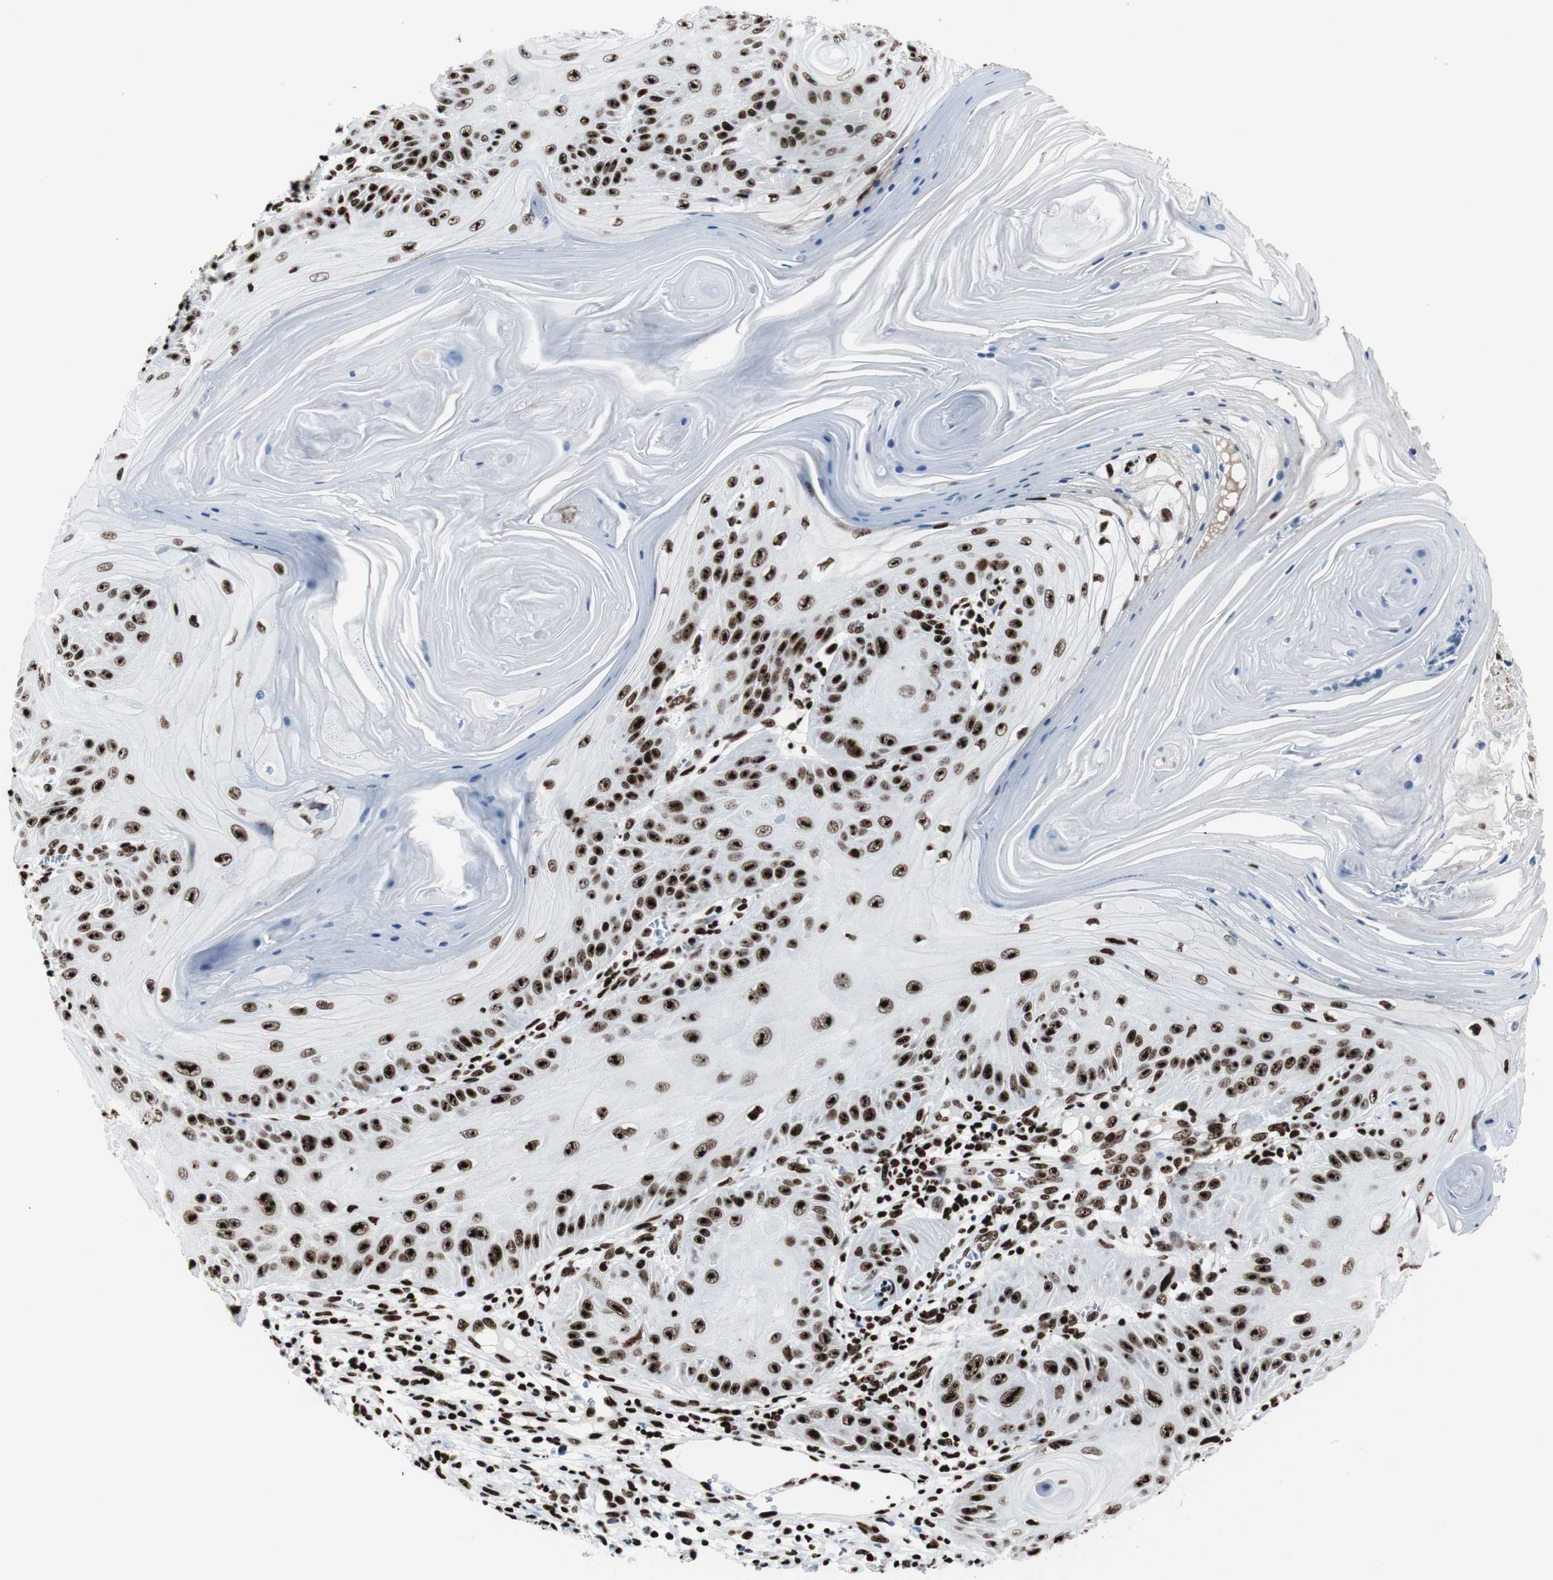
{"staining": {"intensity": "strong", "quantity": ">75%", "location": "nuclear"}, "tissue": "skin cancer", "cell_type": "Tumor cells", "image_type": "cancer", "snomed": [{"axis": "morphology", "description": "Squamous cell carcinoma, NOS"}, {"axis": "topography", "description": "Skin"}], "caption": "This micrograph exhibits skin squamous cell carcinoma stained with IHC to label a protein in brown. The nuclear of tumor cells show strong positivity for the protein. Nuclei are counter-stained blue.", "gene": "NCL", "patient": {"sex": "female", "age": 78}}